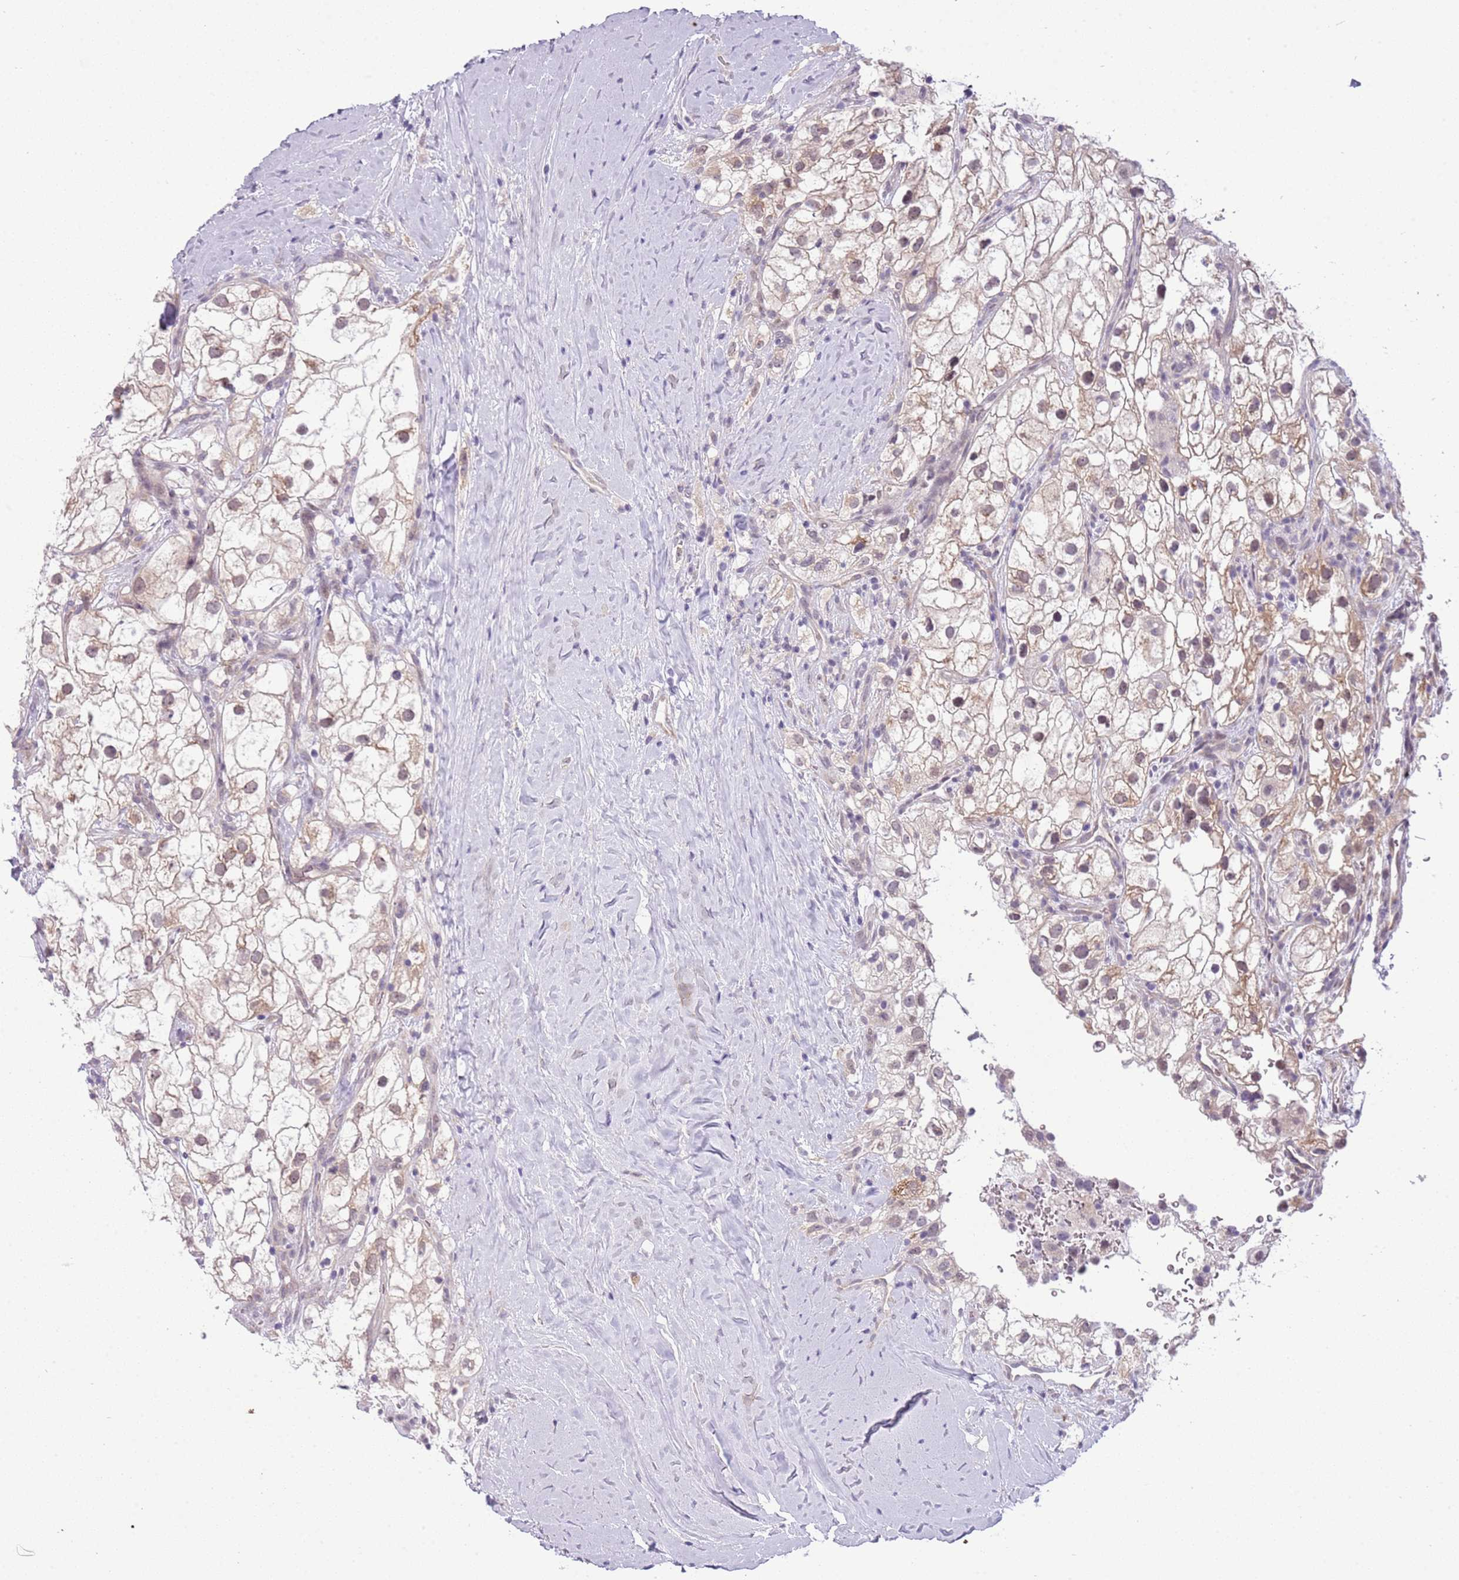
{"staining": {"intensity": "weak", "quantity": ">75%", "location": "nuclear"}, "tissue": "renal cancer", "cell_type": "Tumor cells", "image_type": "cancer", "snomed": [{"axis": "morphology", "description": "Adenocarcinoma, NOS"}, {"axis": "topography", "description": "Kidney"}], "caption": "Brown immunohistochemical staining in renal cancer shows weak nuclear staining in about >75% of tumor cells.", "gene": "FAM120C", "patient": {"sex": "male", "age": 59}}